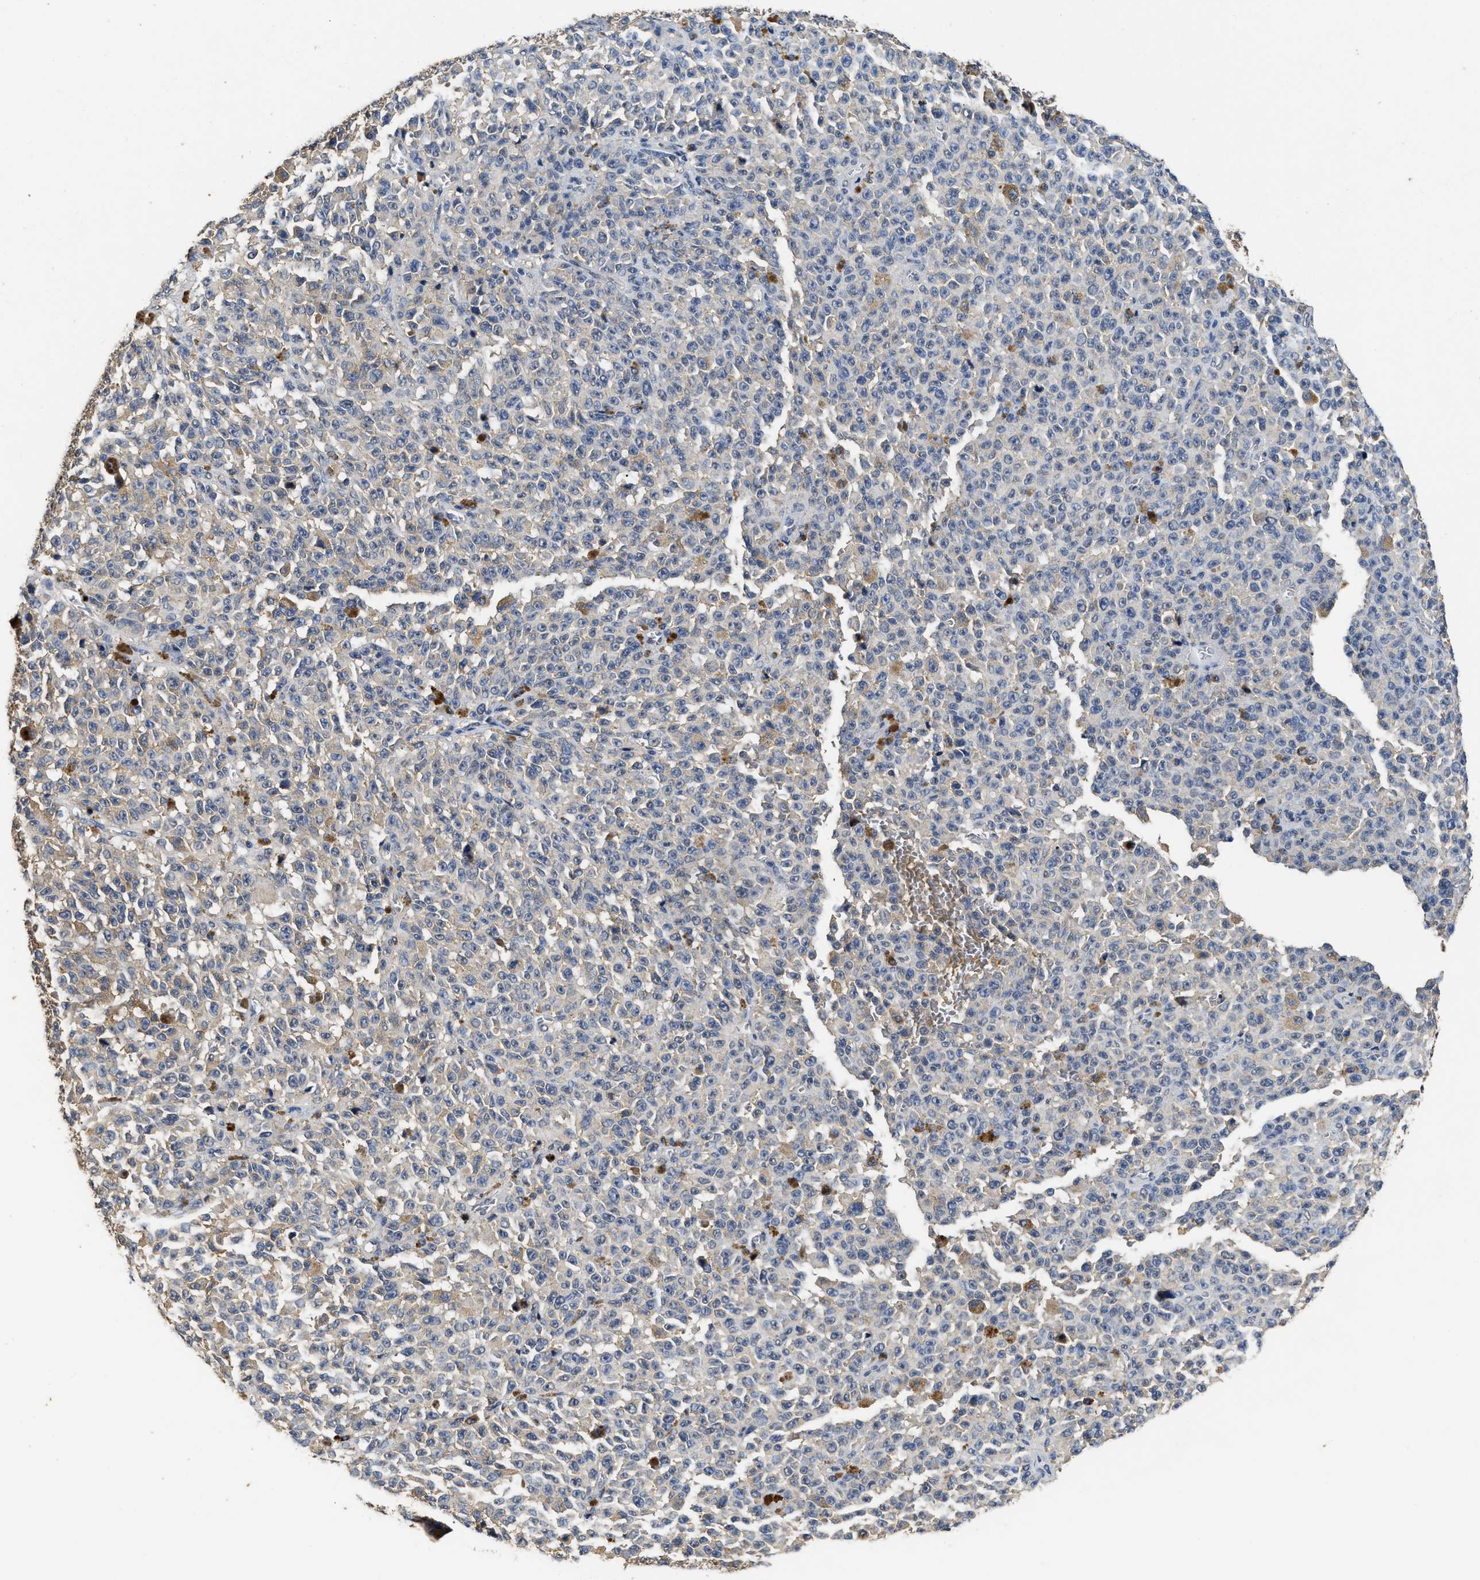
{"staining": {"intensity": "negative", "quantity": "none", "location": "none"}, "tissue": "melanoma", "cell_type": "Tumor cells", "image_type": "cancer", "snomed": [{"axis": "morphology", "description": "Malignant melanoma, NOS"}, {"axis": "topography", "description": "Skin"}], "caption": "A histopathology image of malignant melanoma stained for a protein shows no brown staining in tumor cells.", "gene": "CTNNA1", "patient": {"sex": "female", "age": 82}}